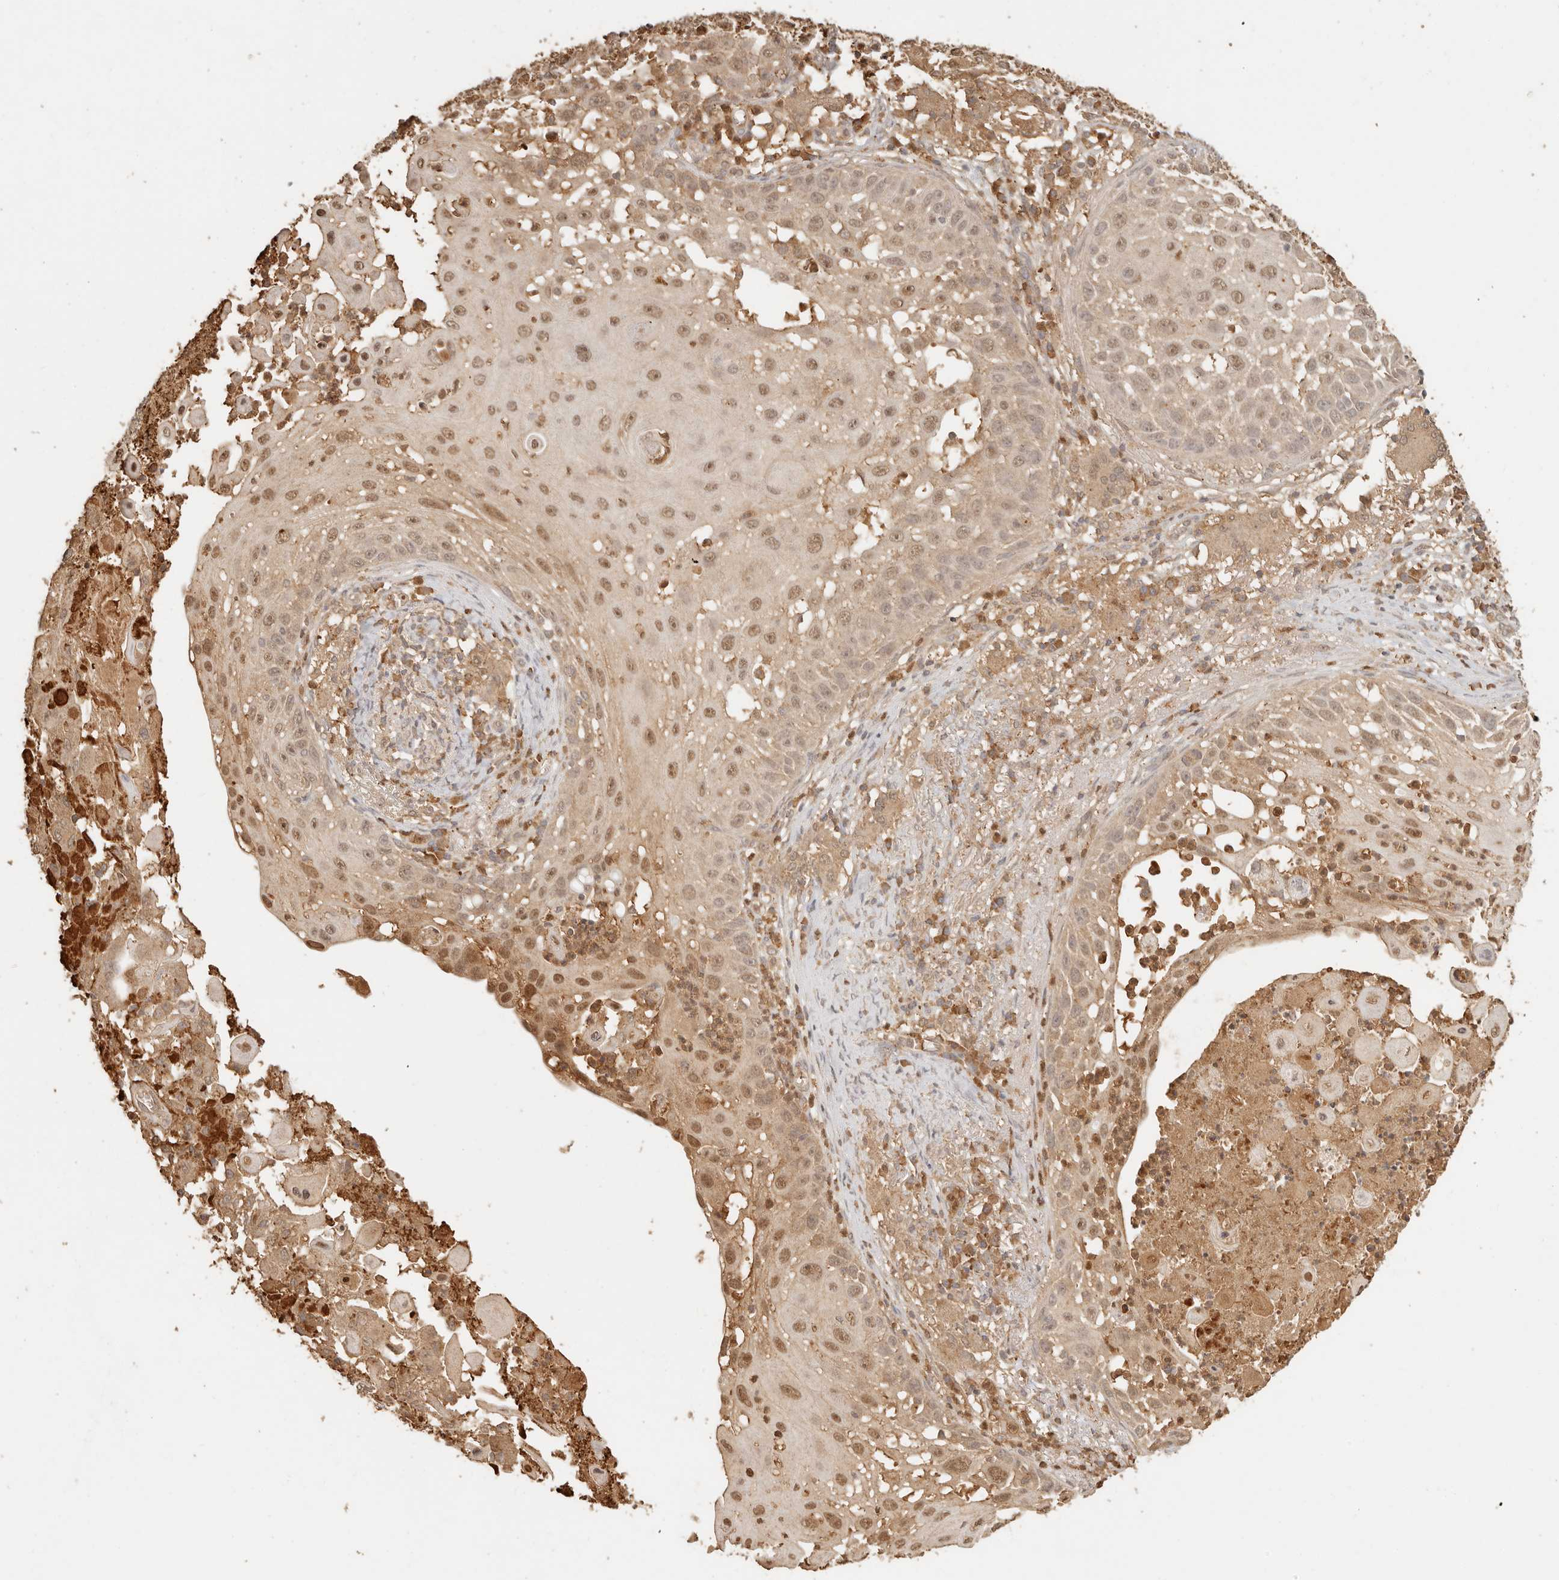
{"staining": {"intensity": "moderate", "quantity": "25%-75%", "location": "cytoplasmic/membranous,nuclear"}, "tissue": "skin cancer", "cell_type": "Tumor cells", "image_type": "cancer", "snomed": [{"axis": "morphology", "description": "Squamous cell carcinoma, NOS"}, {"axis": "topography", "description": "Skin"}], "caption": "Tumor cells display moderate cytoplasmic/membranous and nuclear expression in about 25%-75% of cells in squamous cell carcinoma (skin). Nuclei are stained in blue.", "gene": "INTS11", "patient": {"sex": "female", "age": 44}}